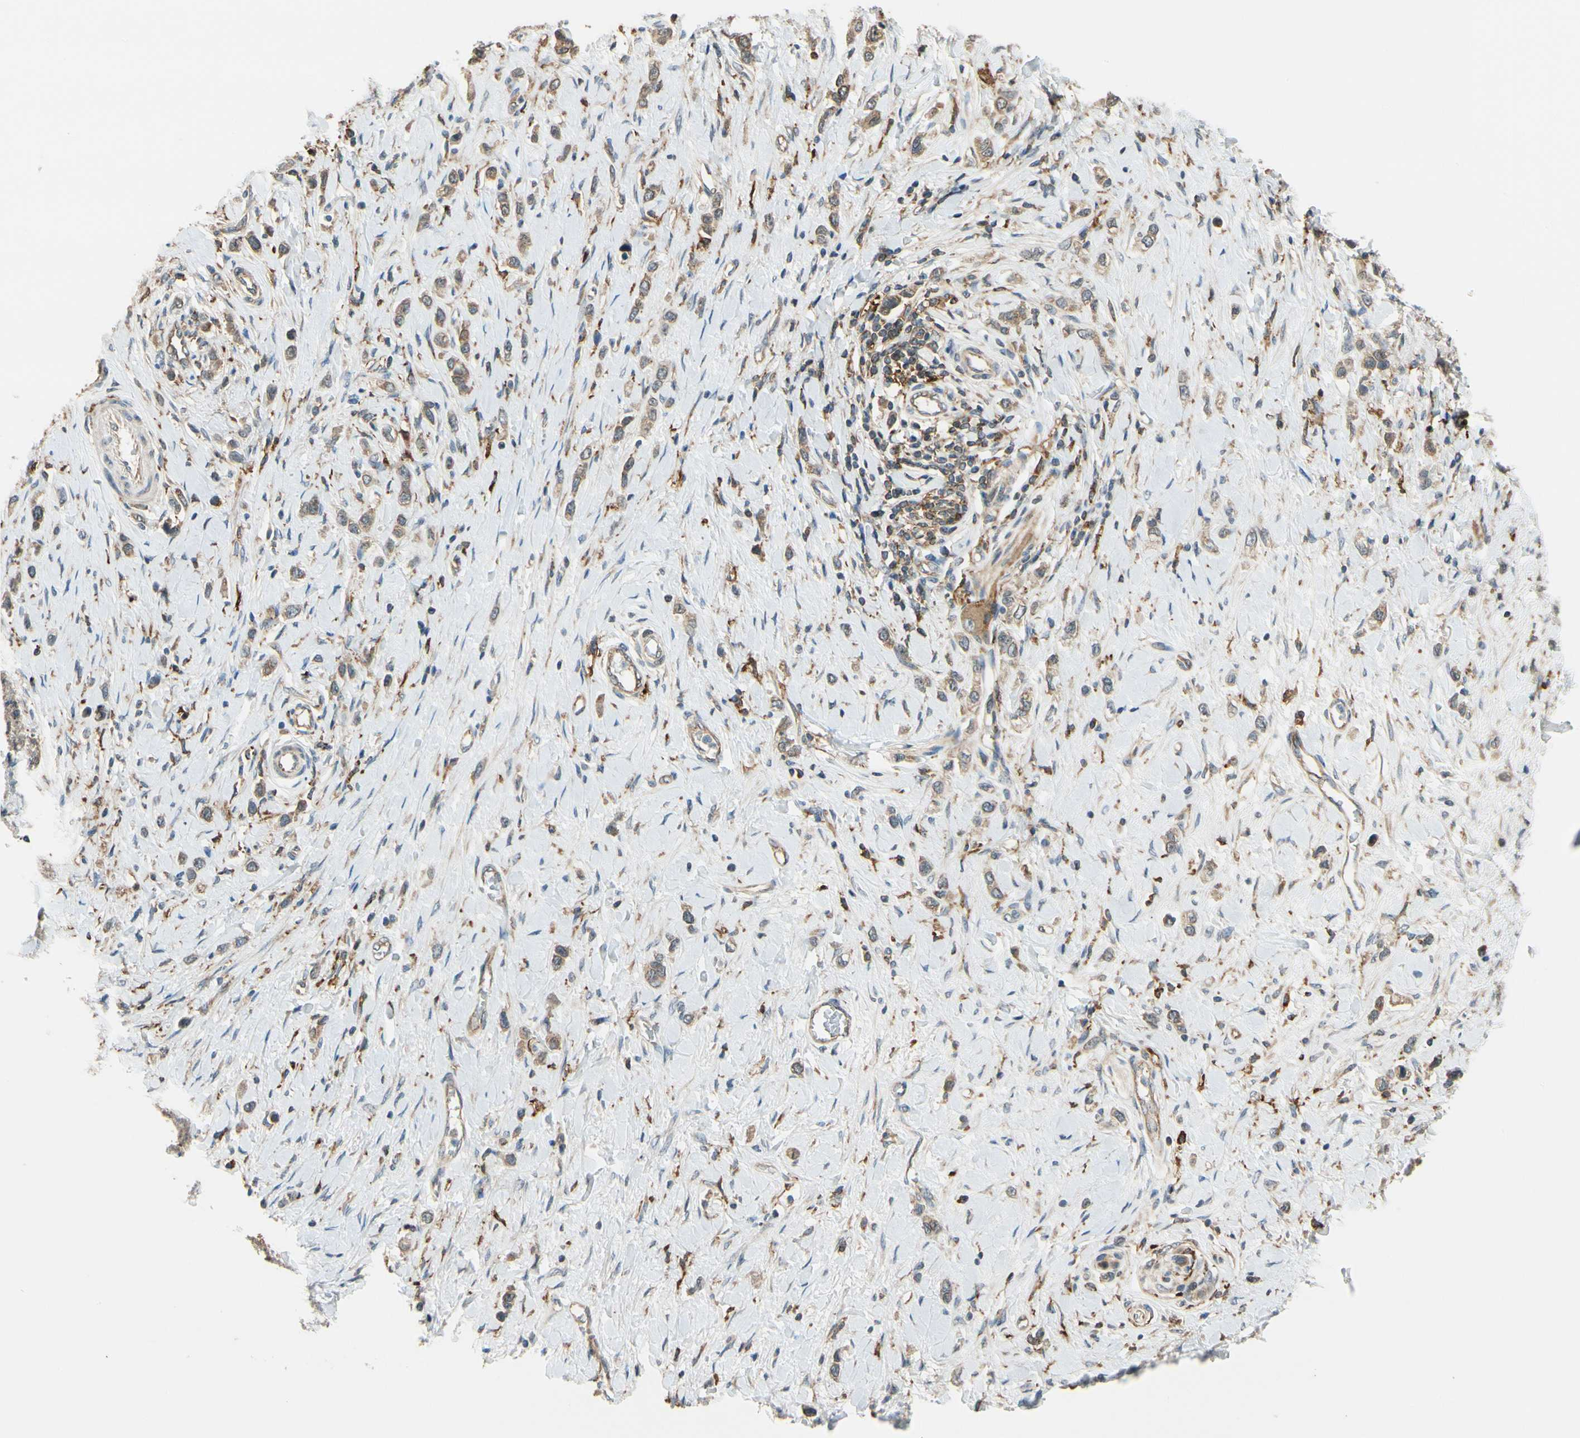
{"staining": {"intensity": "moderate", "quantity": ">75%", "location": "cytoplasmic/membranous"}, "tissue": "stomach cancer", "cell_type": "Tumor cells", "image_type": "cancer", "snomed": [{"axis": "morphology", "description": "Normal tissue, NOS"}, {"axis": "morphology", "description": "Adenocarcinoma, NOS"}, {"axis": "topography", "description": "Stomach, upper"}, {"axis": "topography", "description": "Stomach"}], "caption": "Stomach cancer (adenocarcinoma) stained for a protein demonstrates moderate cytoplasmic/membranous positivity in tumor cells.", "gene": "ANKHD1", "patient": {"sex": "female", "age": 65}}